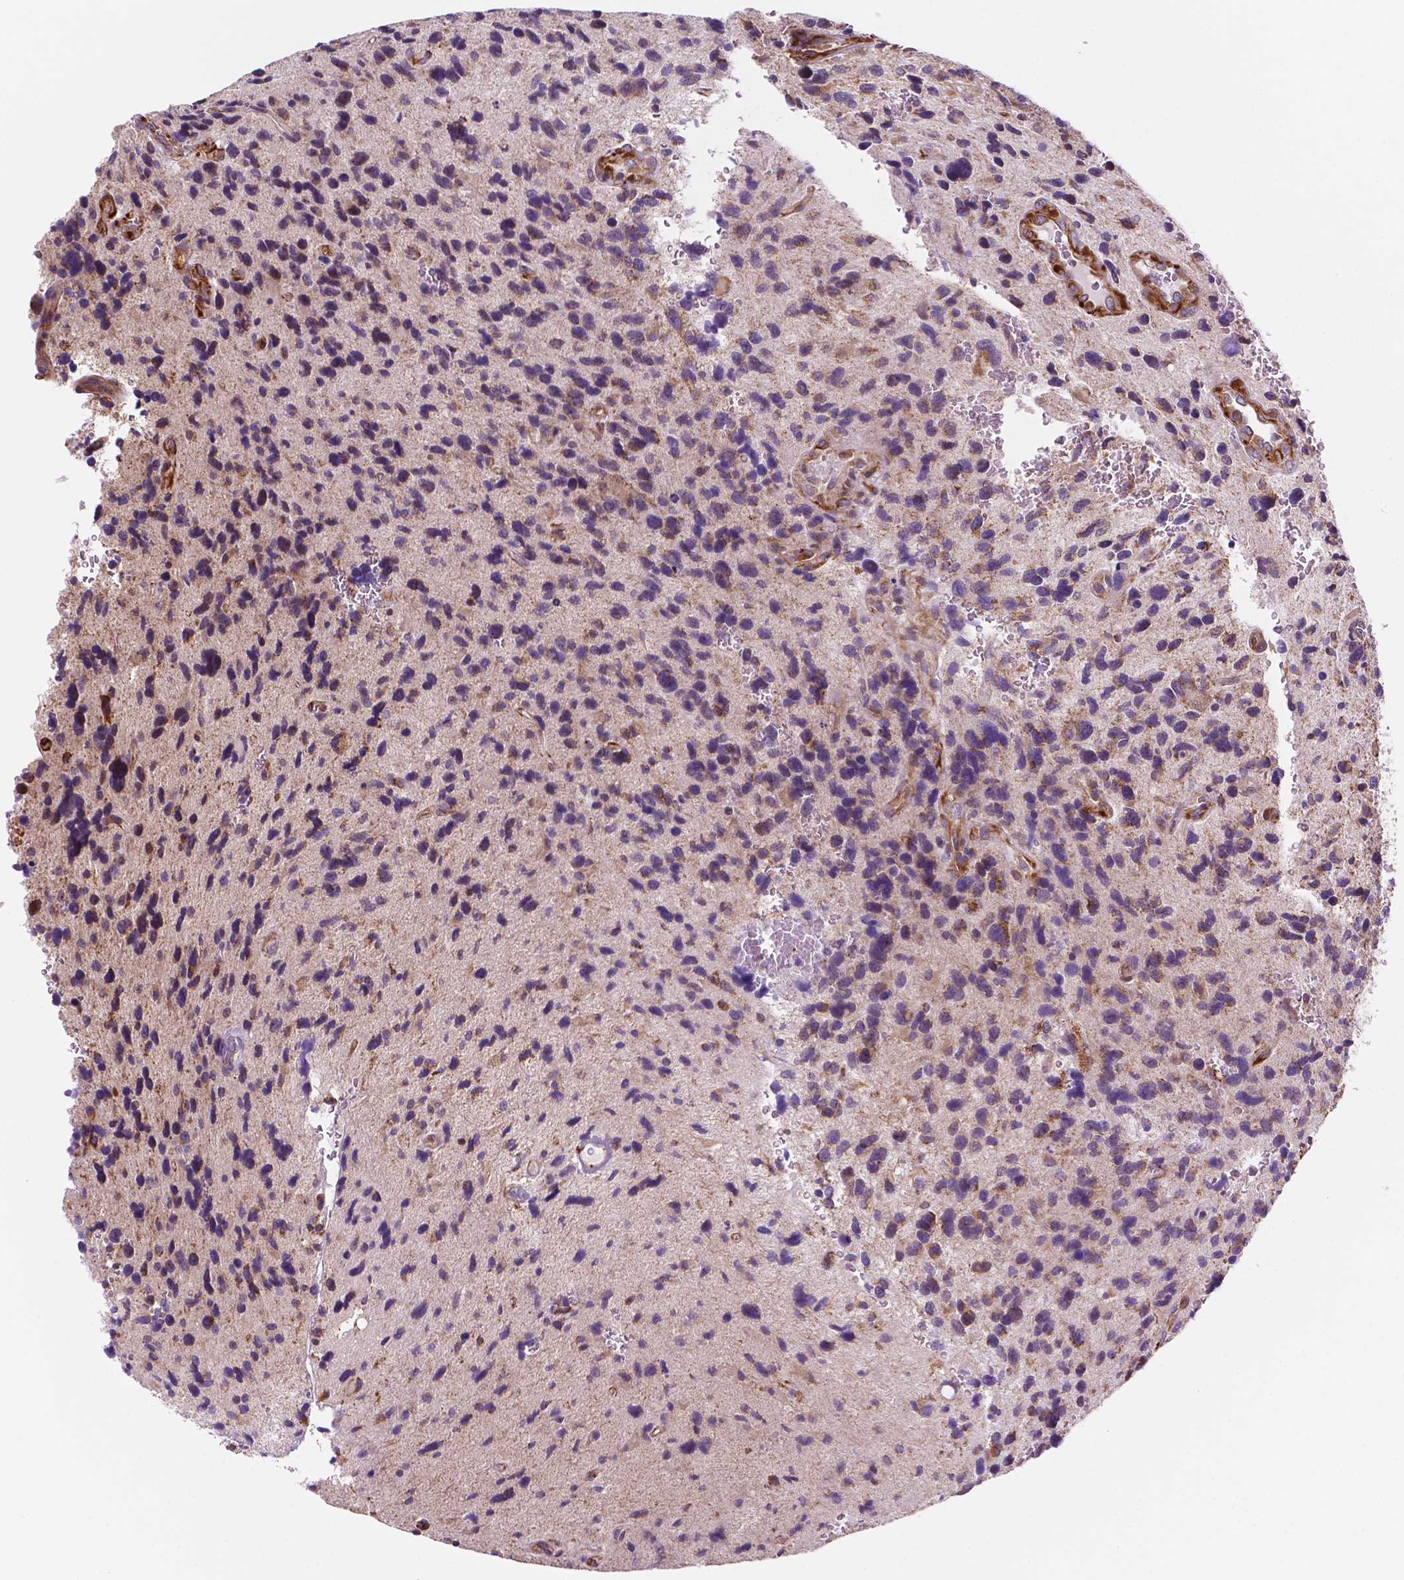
{"staining": {"intensity": "weak", "quantity": "25%-75%", "location": "cytoplasmic/membranous"}, "tissue": "glioma", "cell_type": "Tumor cells", "image_type": "cancer", "snomed": [{"axis": "morphology", "description": "Glioma, malignant, NOS"}, {"axis": "morphology", "description": "Glioma, malignant, High grade"}, {"axis": "topography", "description": "Brain"}], "caption": "Immunohistochemical staining of malignant high-grade glioma exhibits weak cytoplasmic/membranous protein positivity in about 25%-75% of tumor cells.", "gene": "GEMIN4", "patient": {"sex": "female", "age": 71}}